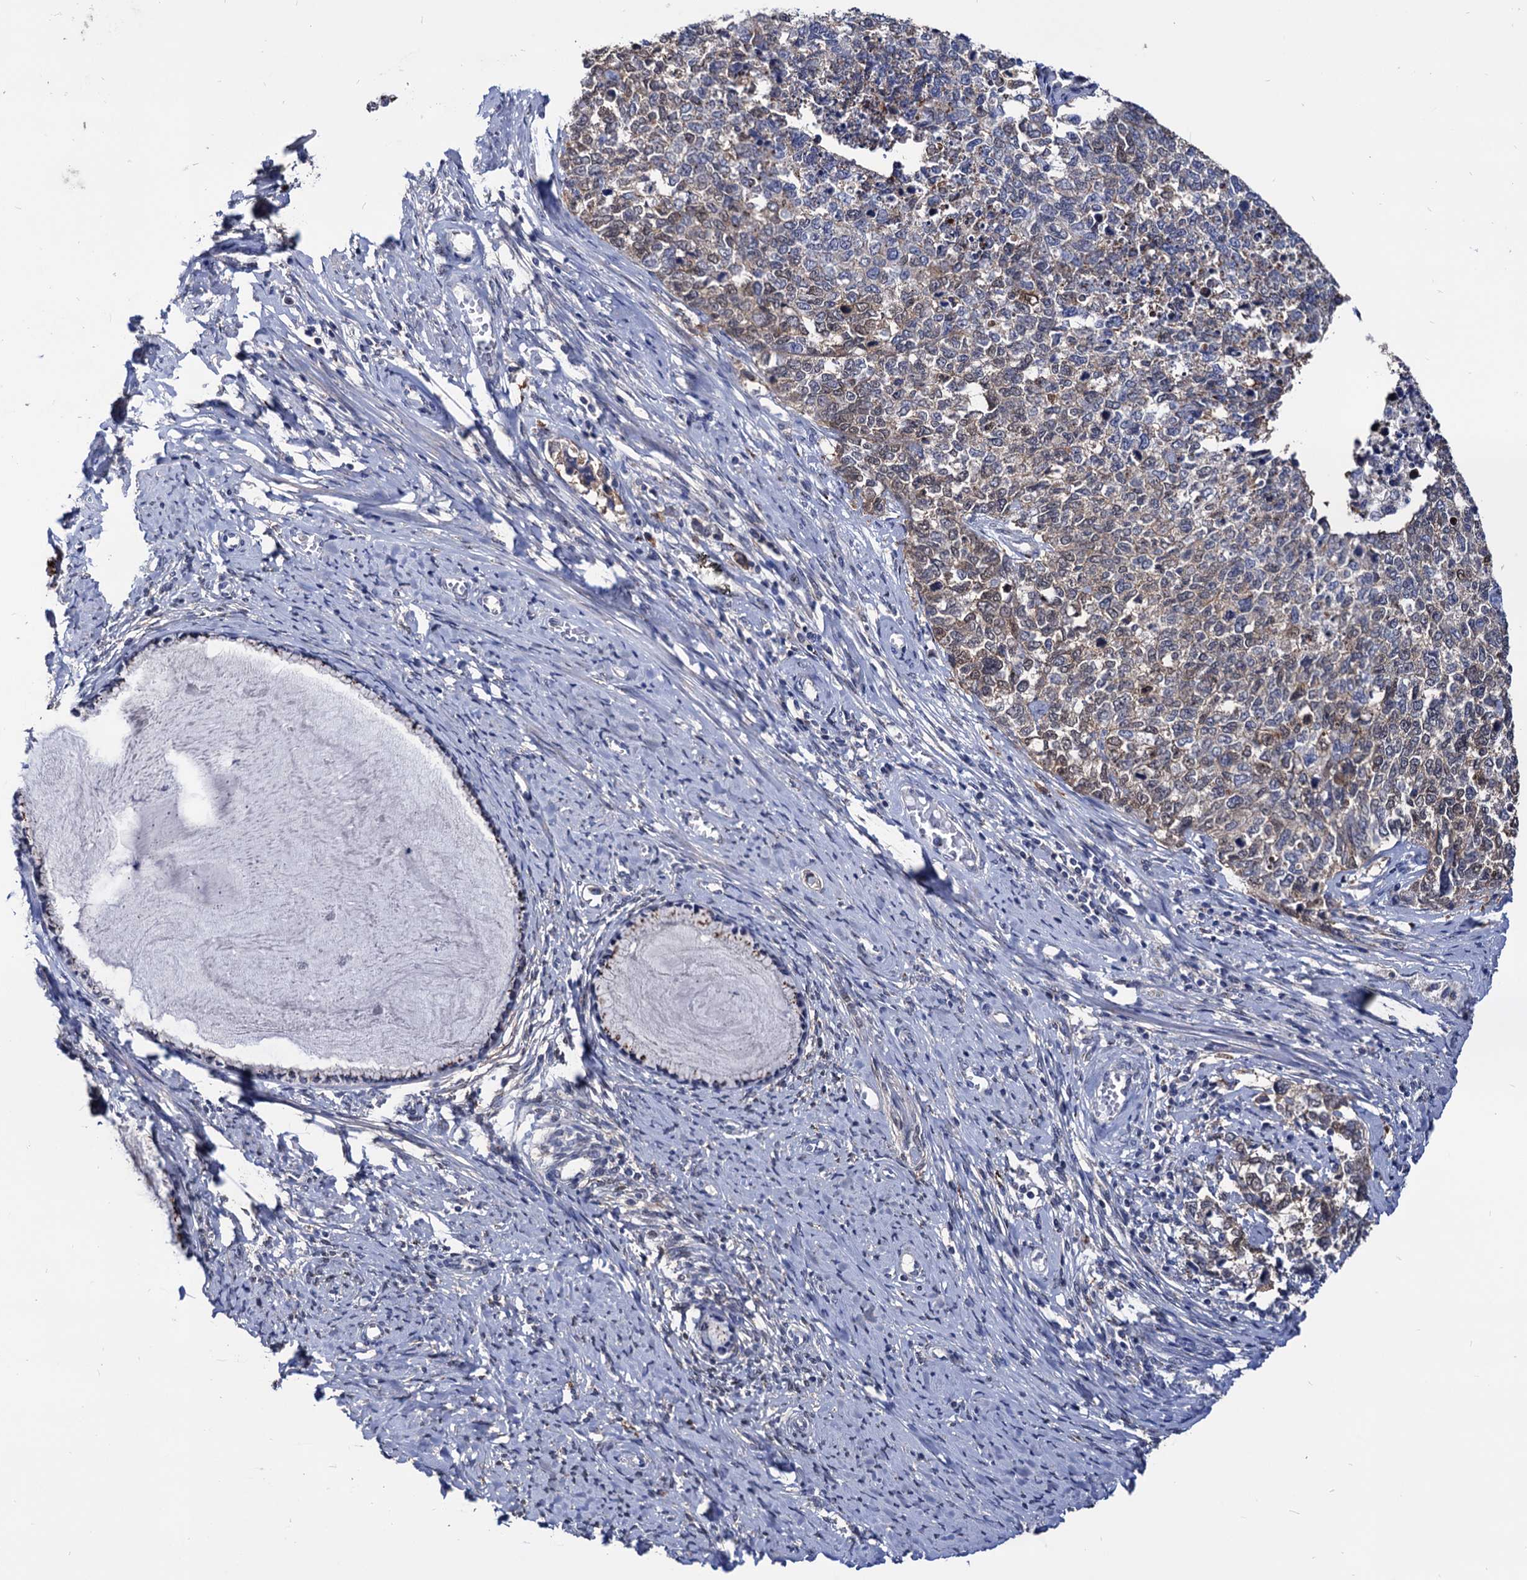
{"staining": {"intensity": "weak", "quantity": "25%-75%", "location": "cytoplasmic/membranous,nuclear"}, "tissue": "cervical cancer", "cell_type": "Tumor cells", "image_type": "cancer", "snomed": [{"axis": "morphology", "description": "Squamous cell carcinoma, NOS"}, {"axis": "topography", "description": "Cervix"}], "caption": "DAB (3,3'-diaminobenzidine) immunohistochemical staining of cervical cancer (squamous cell carcinoma) reveals weak cytoplasmic/membranous and nuclear protein staining in approximately 25%-75% of tumor cells. The protein of interest is shown in brown color, while the nuclei are stained blue.", "gene": "ESD", "patient": {"sex": "female", "age": 63}}